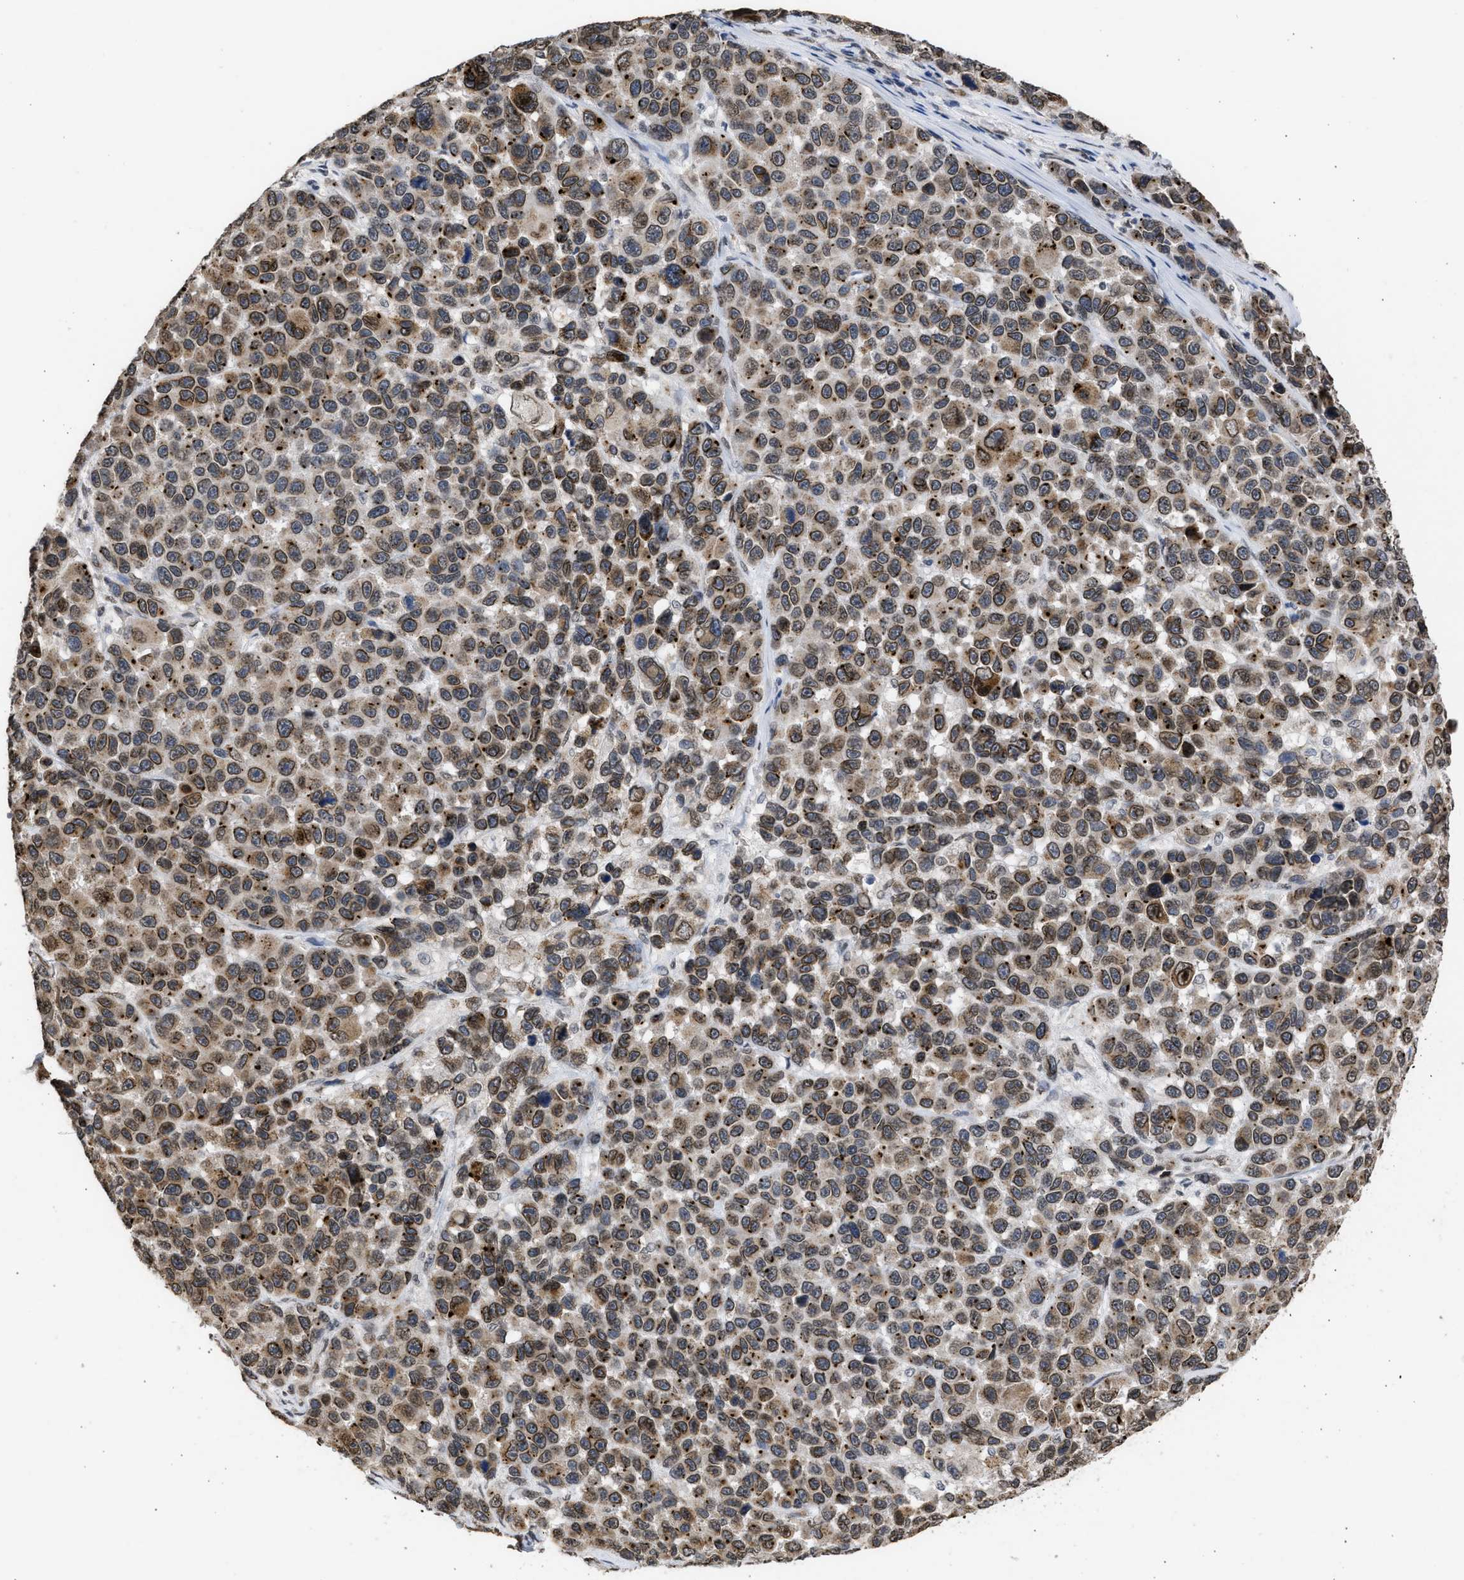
{"staining": {"intensity": "moderate", "quantity": ">75%", "location": "cytoplasmic/membranous,nuclear"}, "tissue": "melanoma", "cell_type": "Tumor cells", "image_type": "cancer", "snomed": [{"axis": "morphology", "description": "Malignant melanoma, NOS"}, {"axis": "topography", "description": "Skin"}], "caption": "Melanoma tissue shows moderate cytoplasmic/membranous and nuclear expression in approximately >75% of tumor cells", "gene": "NUP35", "patient": {"sex": "male", "age": 53}}